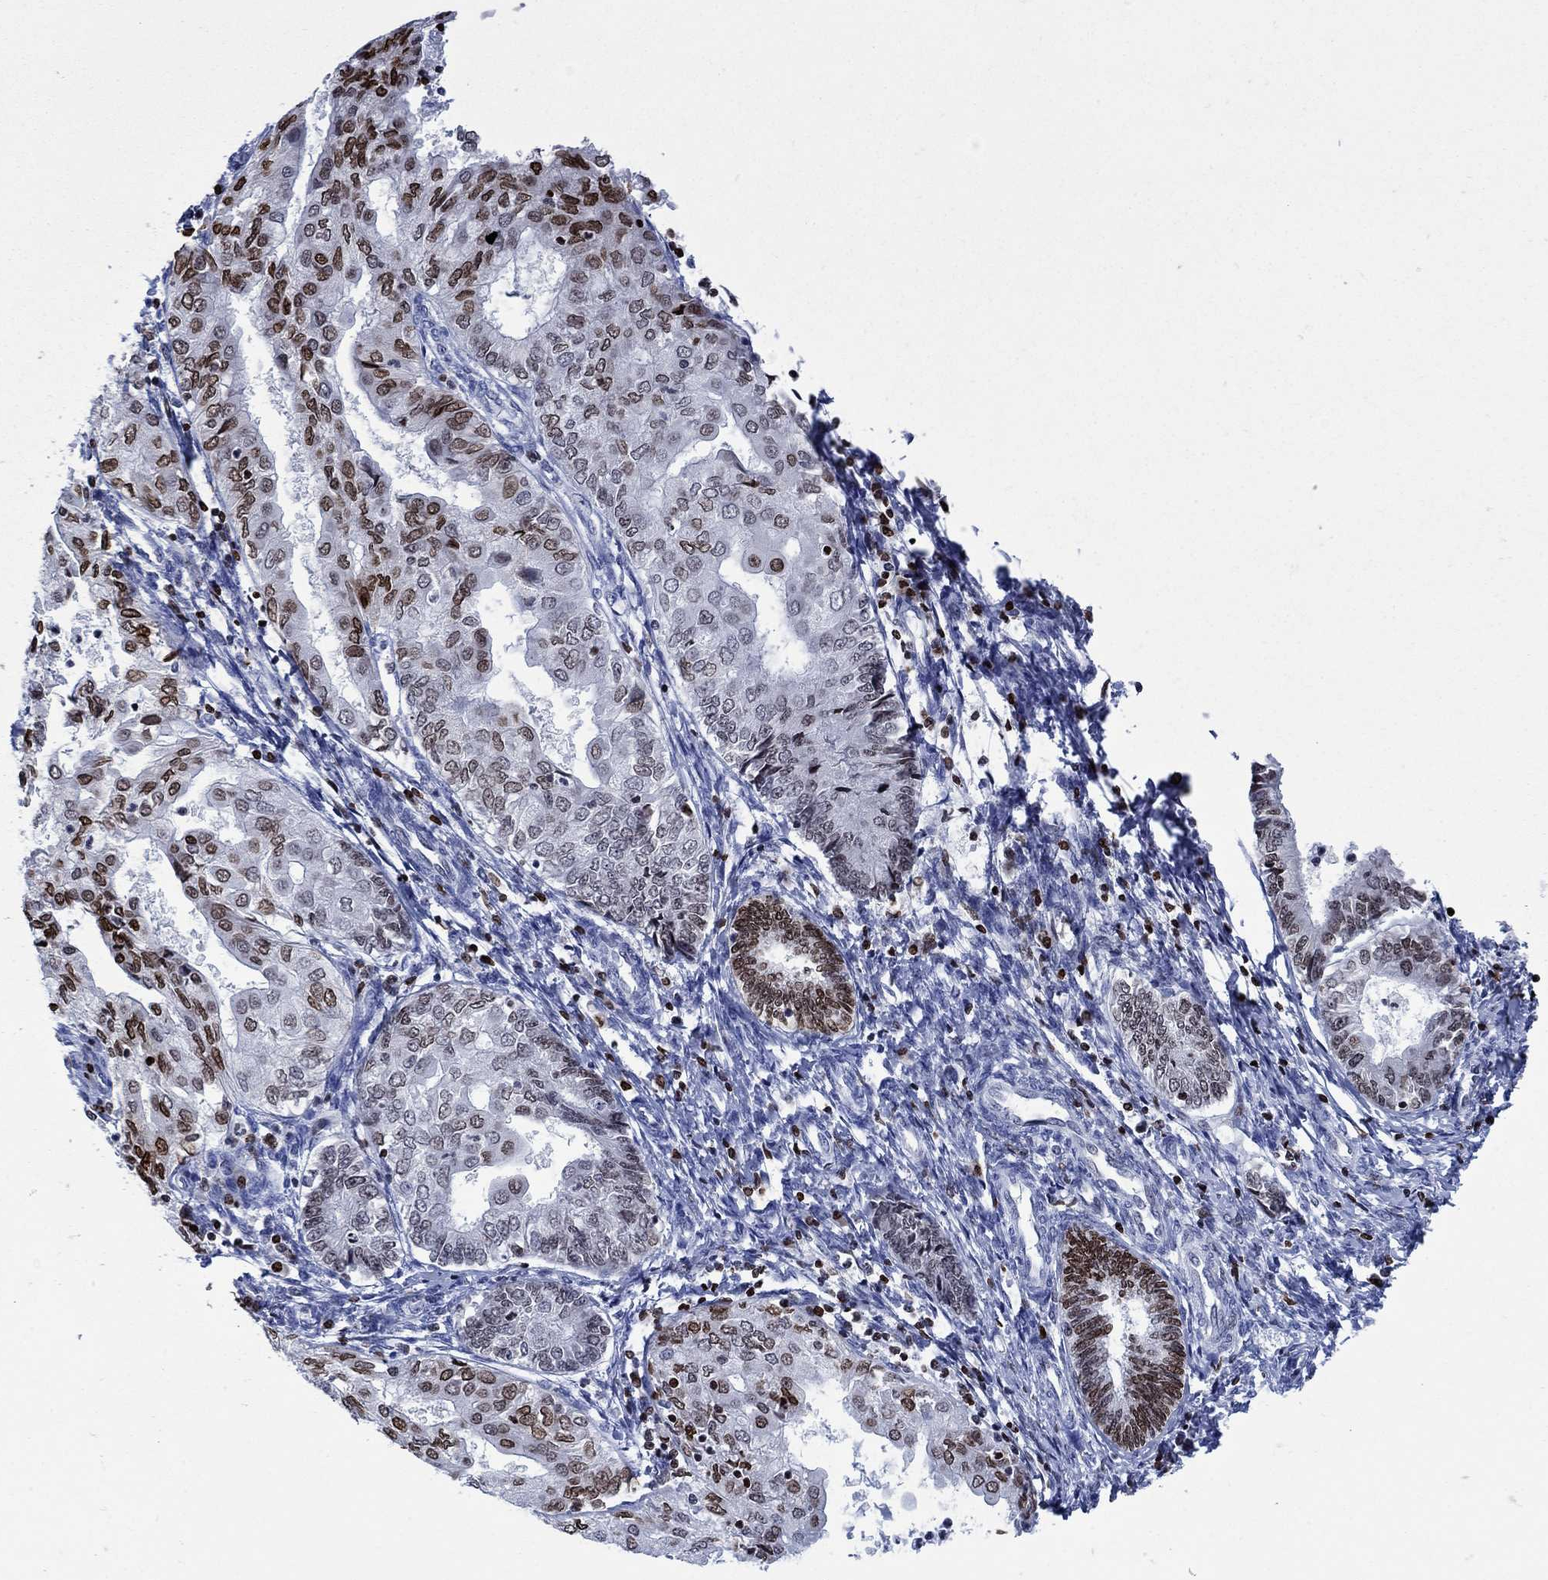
{"staining": {"intensity": "strong", "quantity": "25%-75%", "location": "nuclear"}, "tissue": "endometrial cancer", "cell_type": "Tumor cells", "image_type": "cancer", "snomed": [{"axis": "morphology", "description": "Adenocarcinoma, NOS"}, {"axis": "topography", "description": "Endometrium"}], "caption": "Immunohistochemical staining of endometrial cancer demonstrates high levels of strong nuclear protein staining in approximately 25%-75% of tumor cells. The staining was performed using DAB (3,3'-diaminobenzidine), with brown indicating positive protein expression. Nuclei are stained blue with hematoxylin.", "gene": "HMGA1", "patient": {"sex": "female", "age": 68}}